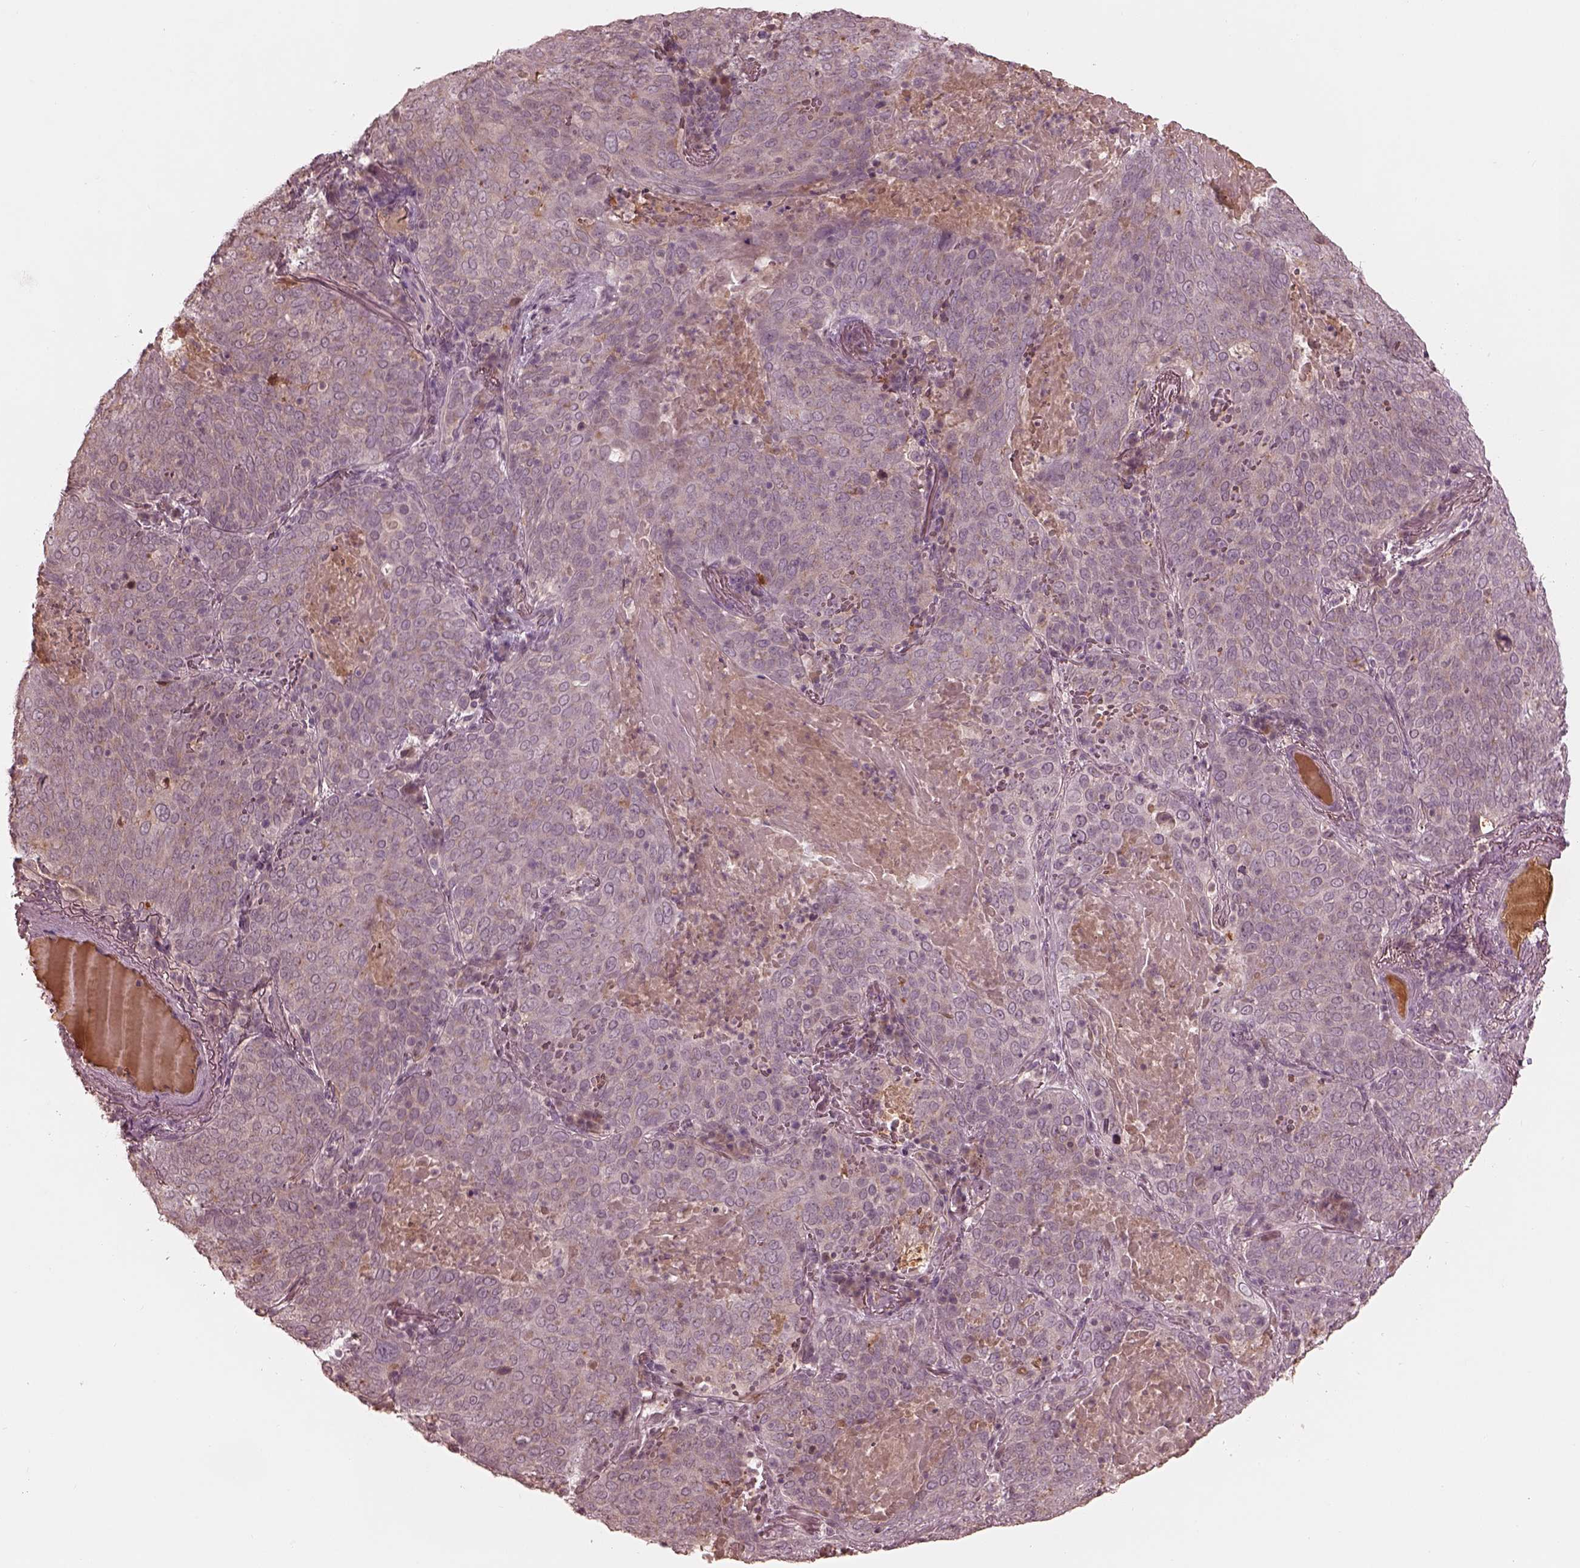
{"staining": {"intensity": "negative", "quantity": "none", "location": "none"}, "tissue": "lung cancer", "cell_type": "Tumor cells", "image_type": "cancer", "snomed": [{"axis": "morphology", "description": "Squamous cell carcinoma, NOS"}, {"axis": "topography", "description": "Lung"}], "caption": "High magnification brightfield microscopy of lung cancer (squamous cell carcinoma) stained with DAB (3,3'-diaminobenzidine) (brown) and counterstained with hematoxylin (blue): tumor cells show no significant staining.", "gene": "TF", "patient": {"sex": "male", "age": 82}}